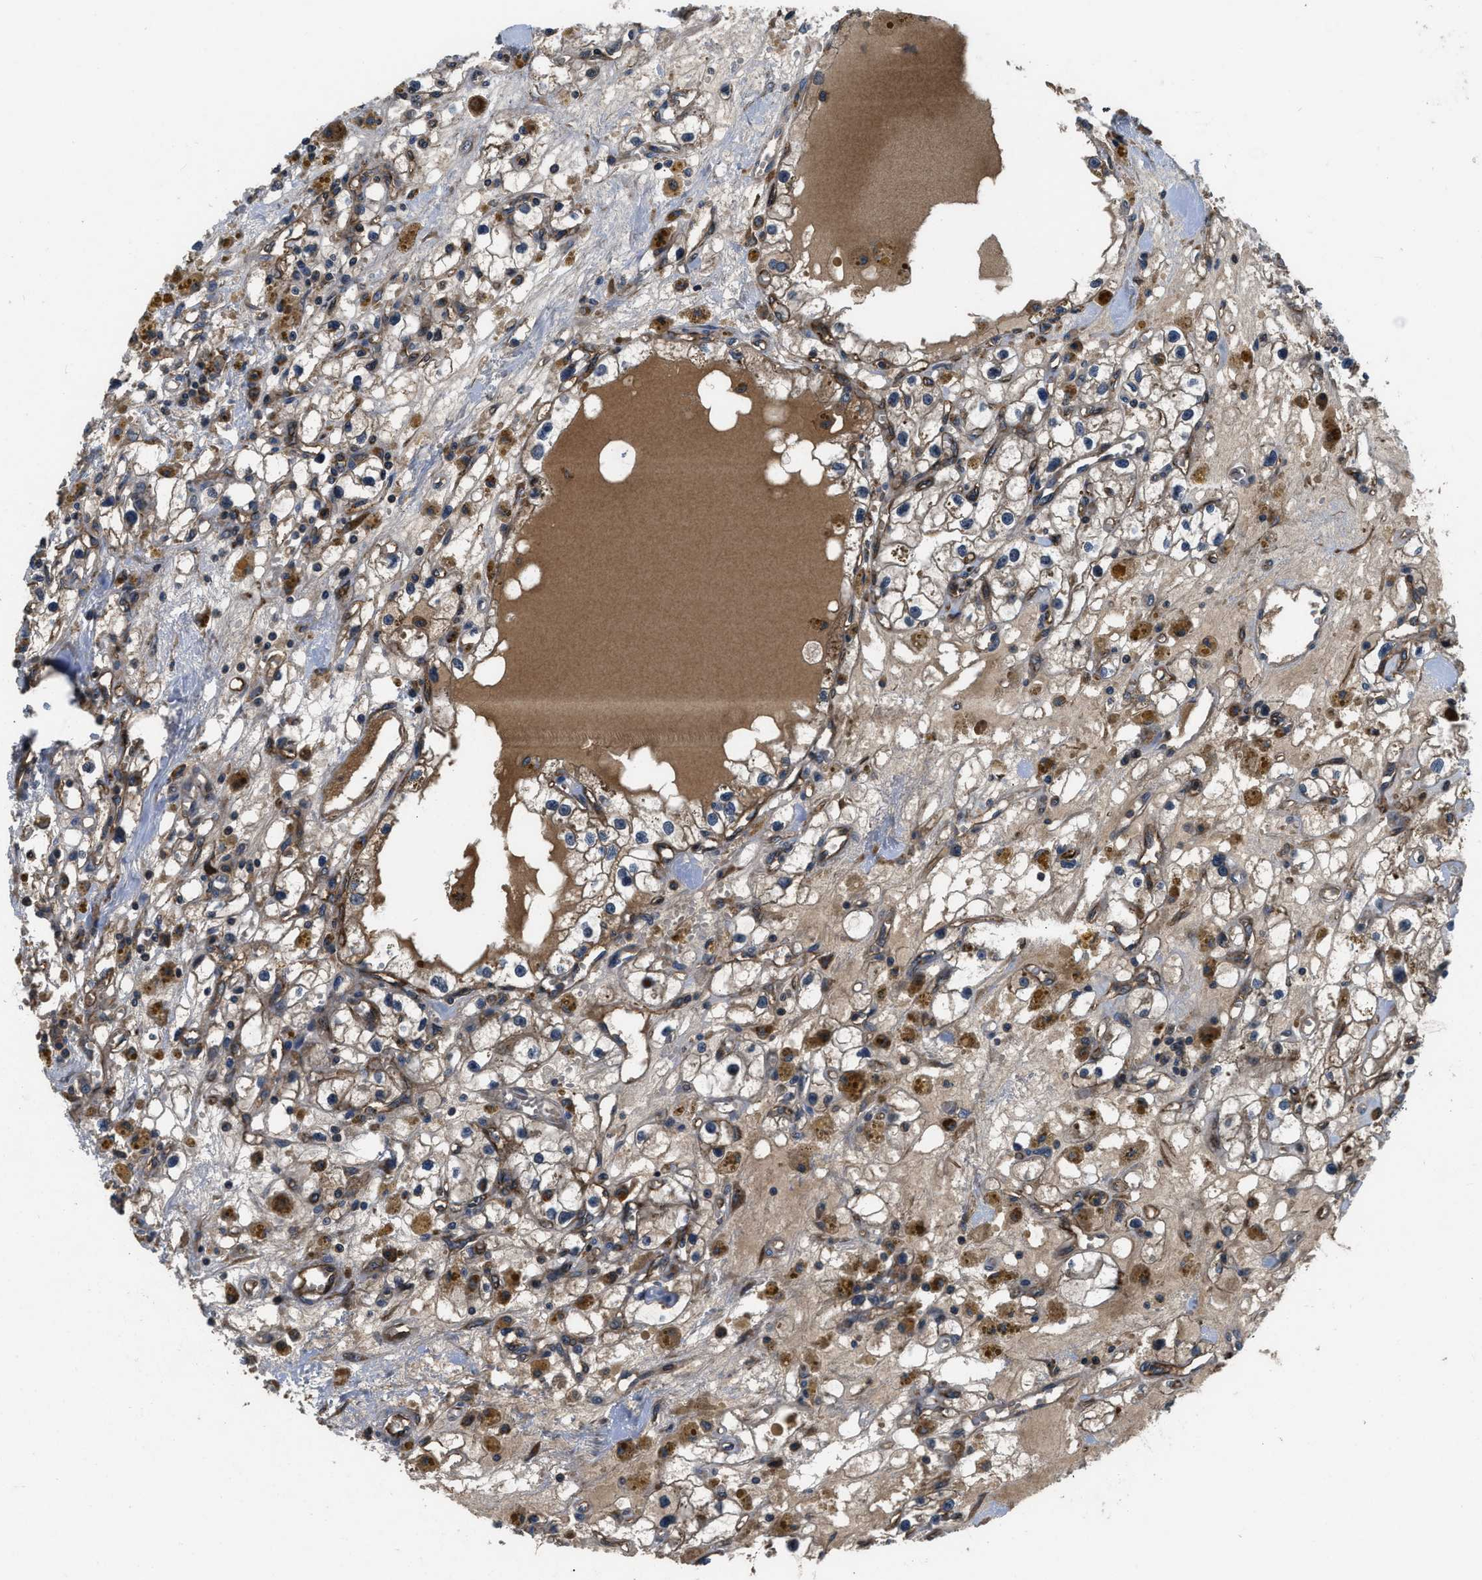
{"staining": {"intensity": "moderate", "quantity": "25%-75%", "location": "cytoplasmic/membranous"}, "tissue": "renal cancer", "cell_type": "Tumor cells", "image_type": "cancer", "snomed": [{"axis": "morphology", "description": "Adenocarcinoma, NOS"}, {"axis": "topography", "description": "Kidney"}], "caption": "Renal cancer (adenocarcinoma) stained with immunohistochemistry (IHC) shows moderate cytoplasmic/membranous positivity in approximately 25%-75% of tumor cells.", "gene": "GGH", "patient": {"sex": "male", "age": 56}}